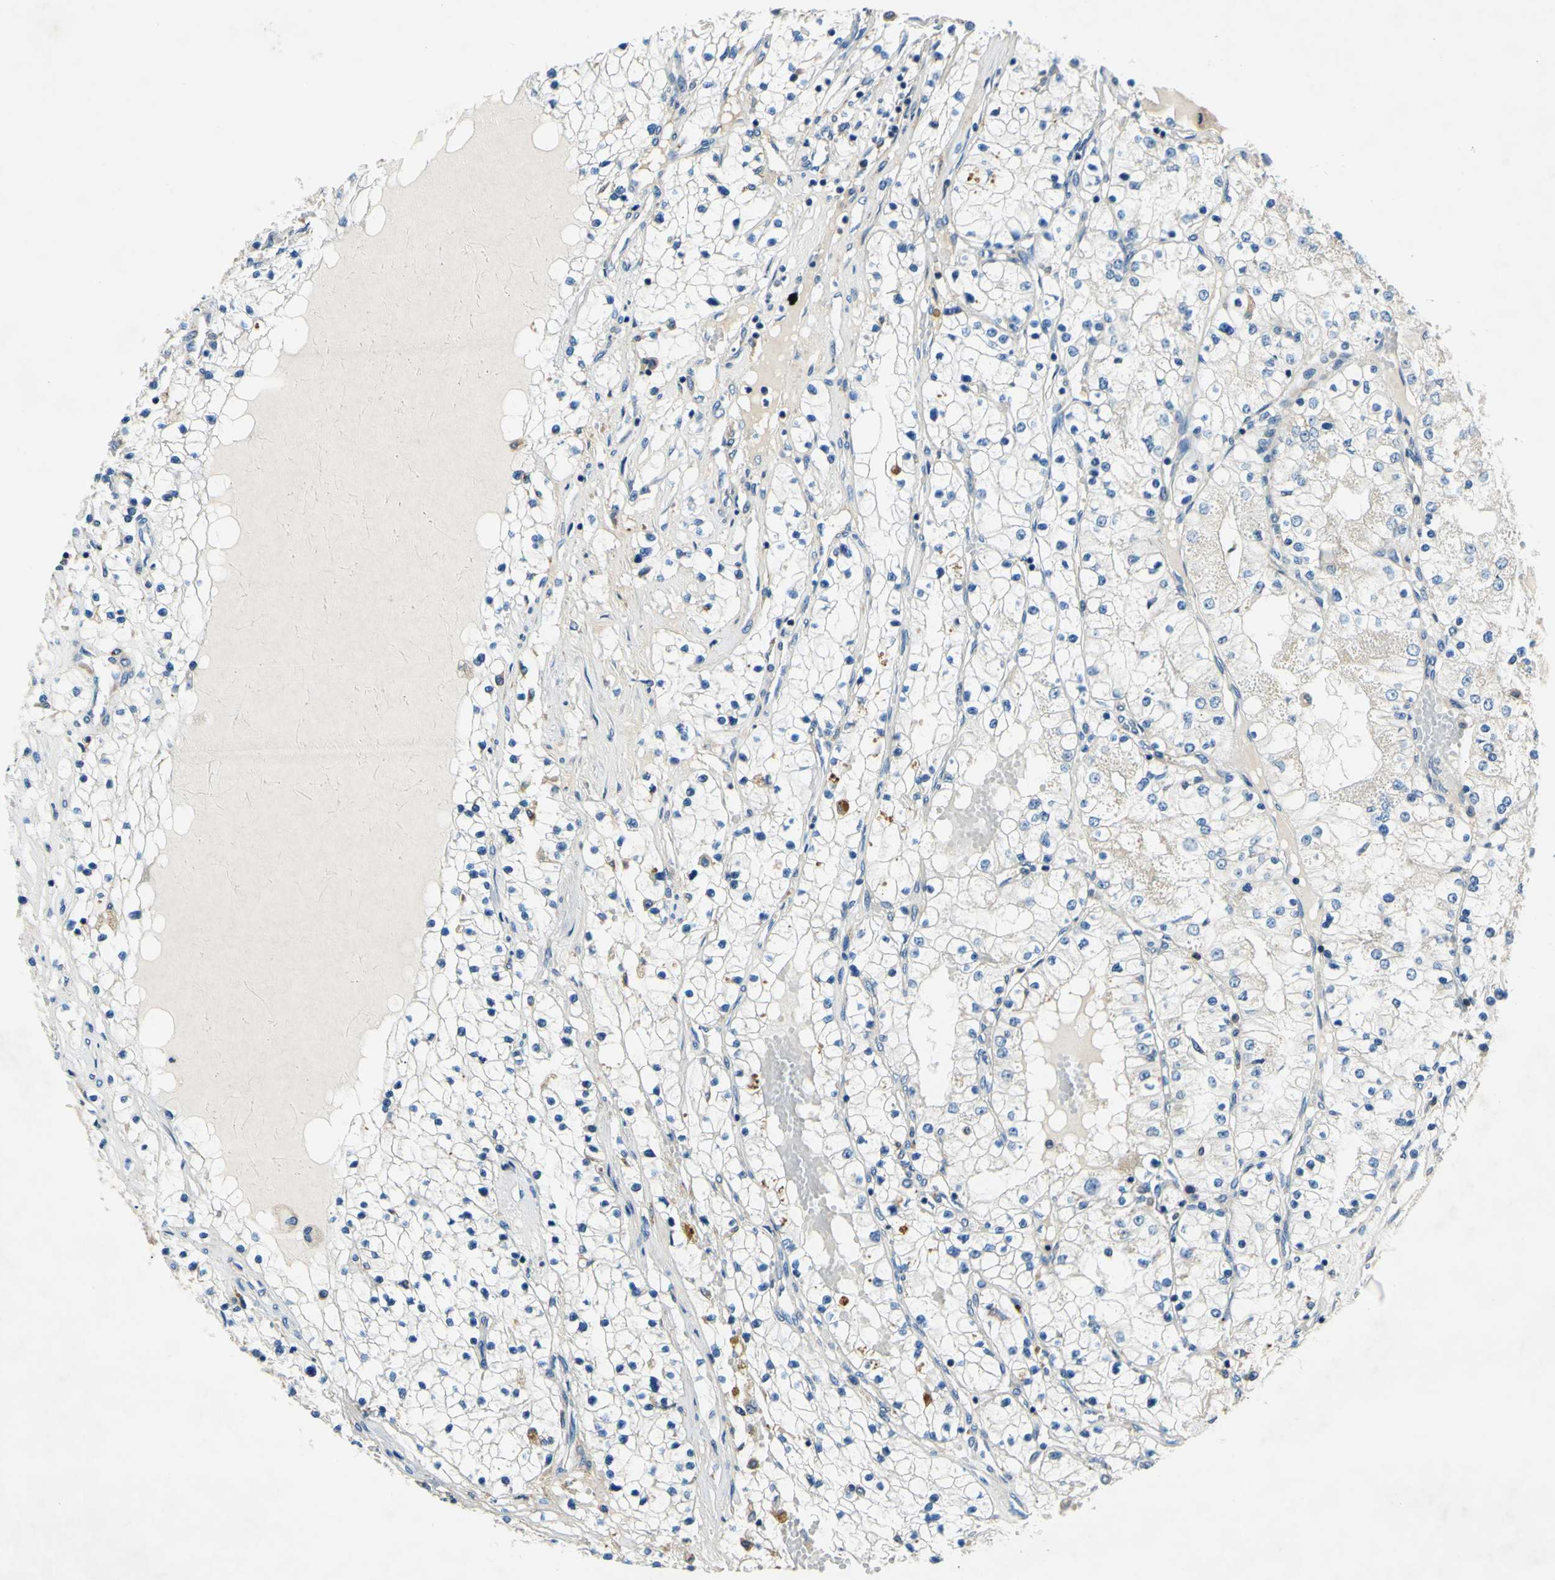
{"staining": {"intensity": "negative", "quantity": "none", "location": "none"}, "tissue": "renal cancer", "cell_type": "Tumor cells", "image_type": "cancer", "snomed": [{"axis": "morphology", "description": "Adenocarcinoma, NOS"}, {"axis": "topography", "description": "Kidney"}], "caption": "This is an immunohistochemistry (IHC) micrograph of renal adenocarcinoma. There is no expression in tumor cells.", "gene": "PLA2G4A", "patient": {"sex": "male", "age": 68}}